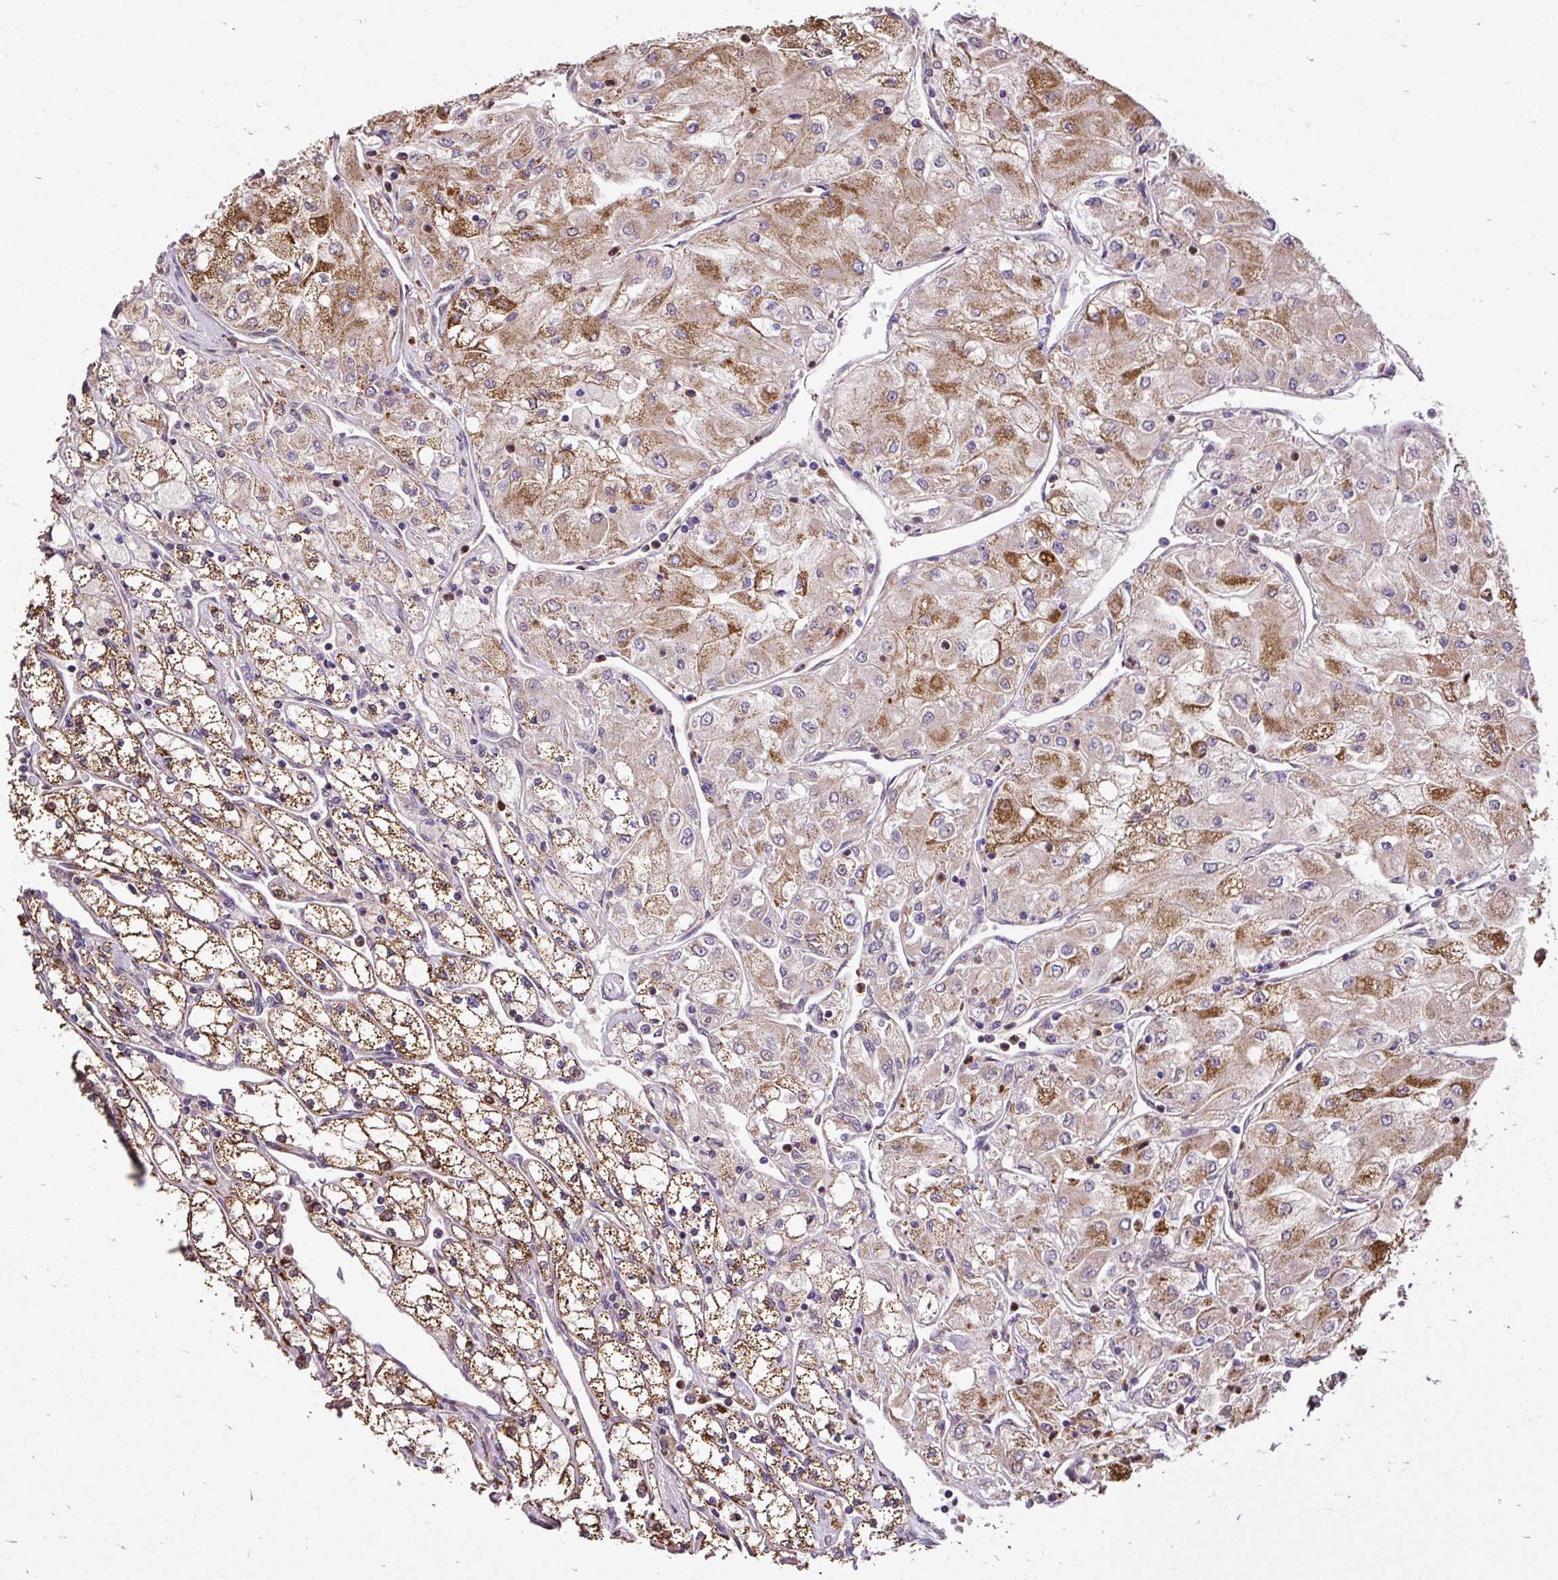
{"staining": {"intensity": "moderate", "quantity": ">75%", "location": "cytoplasmic/membranous"}, "tissue": "renal cancer", "cell_type": "Tumor cells", "image_type": "cancer", "snomed": [{"axis": "morphology", "description": "Adenocarcinoma, NOS"}, {"axis": "topography", "description": "Kidney"}], "caption": "A high-resolution image shows immunohistochemistry (IHC) staining of adenocarcinoma (renal), which exhibits moderate cytoplasmic/membranous staining in approximately >75% of tumor cells.", "gene": "PUS7L", "patient": {"sex": "male", "age": 80}}